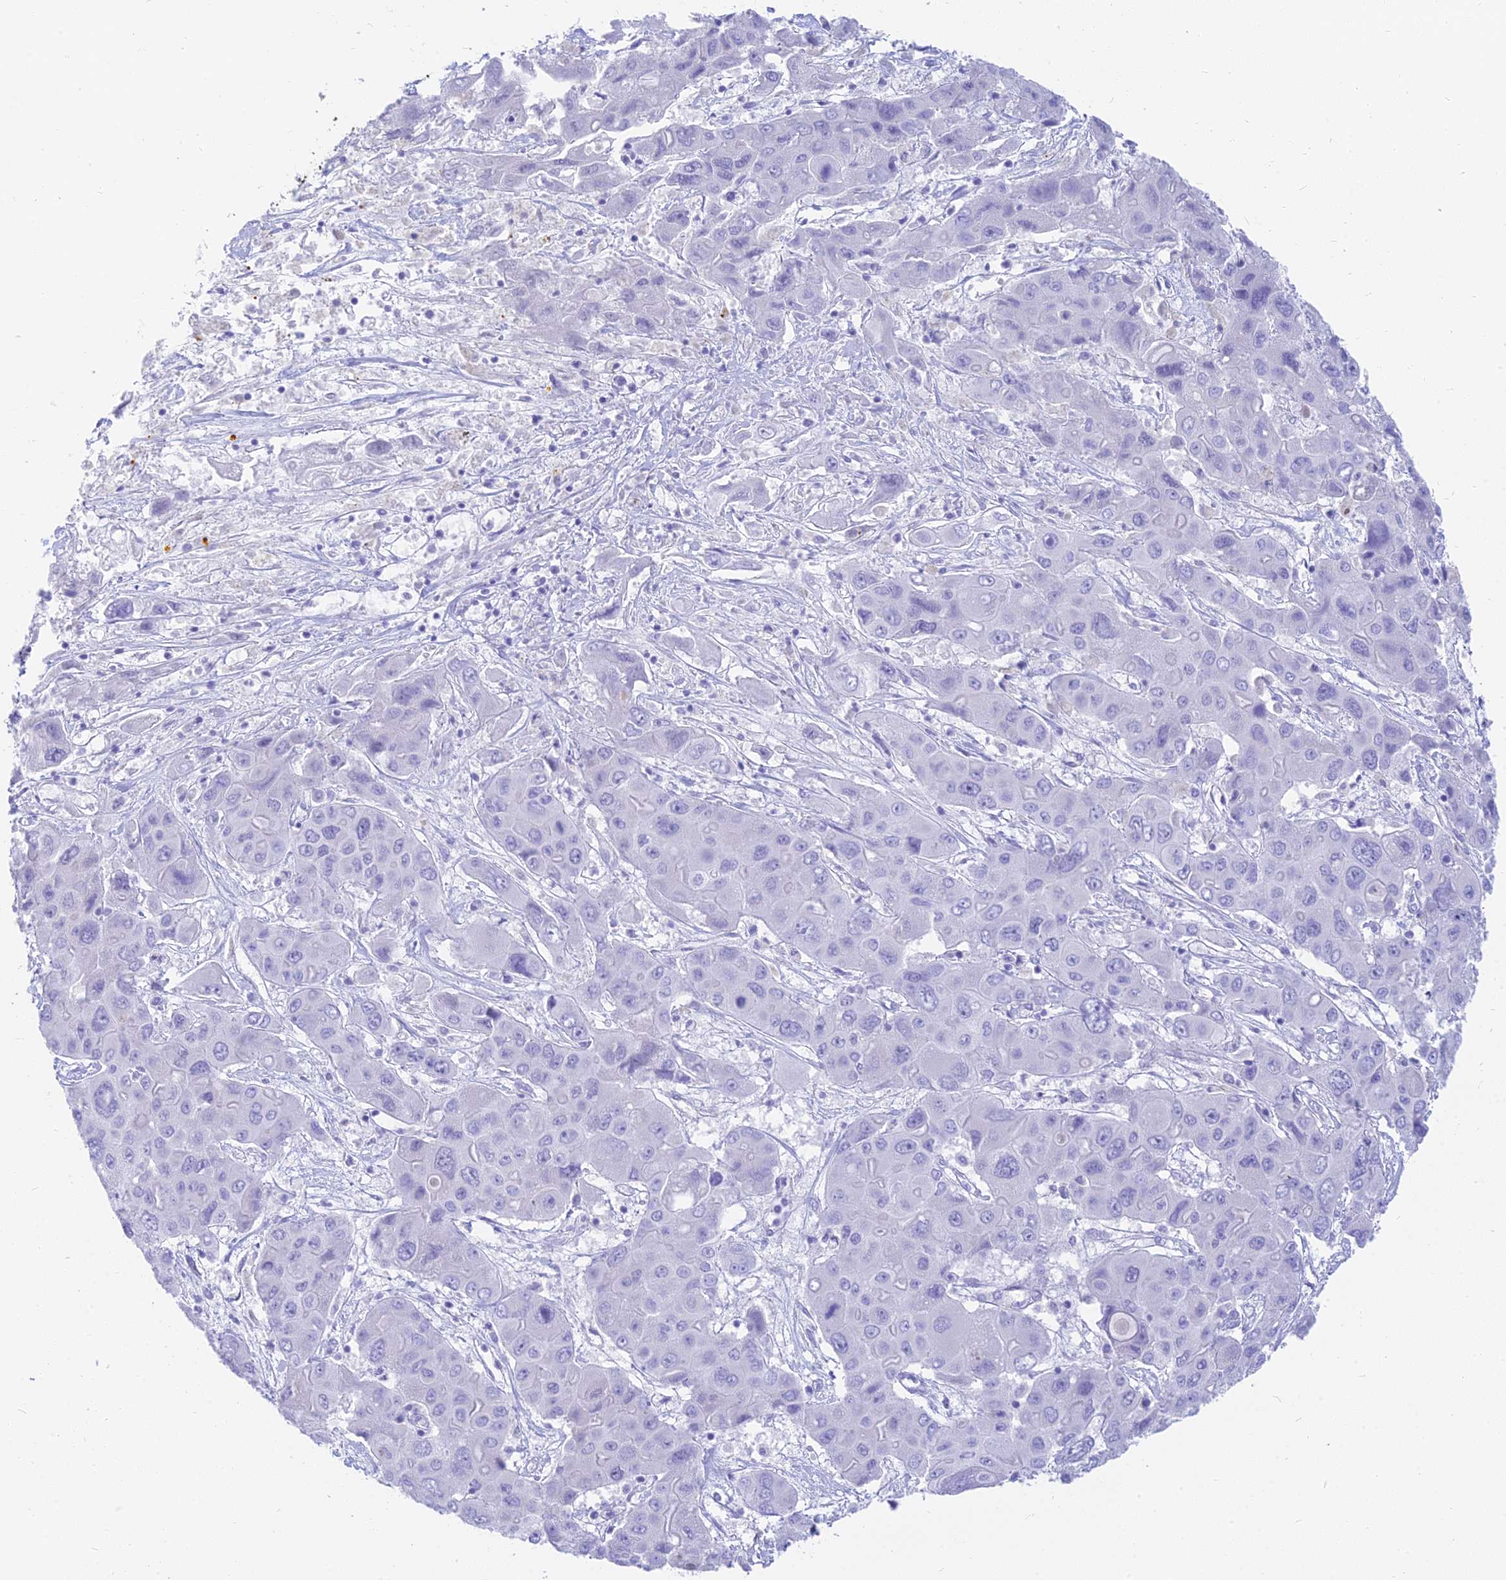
{"staining": {"intensity": "negative", "quantity": "none", "location": "none"}, "tissue": "liver cancer", "cell_type": "Tumor cells", "image_type": "cancer", "snomed": [{"axis": "morphology", "description": "Cholangiocarcinoma"}, {"axis": "topography", "description": "Liver"}], "caption": "The micrograph reveals no staining of tumor cells in liver cholangiocarcinoma.", "gene": "SLC36A2", "patient": {"sex": "male", "age": 67}}